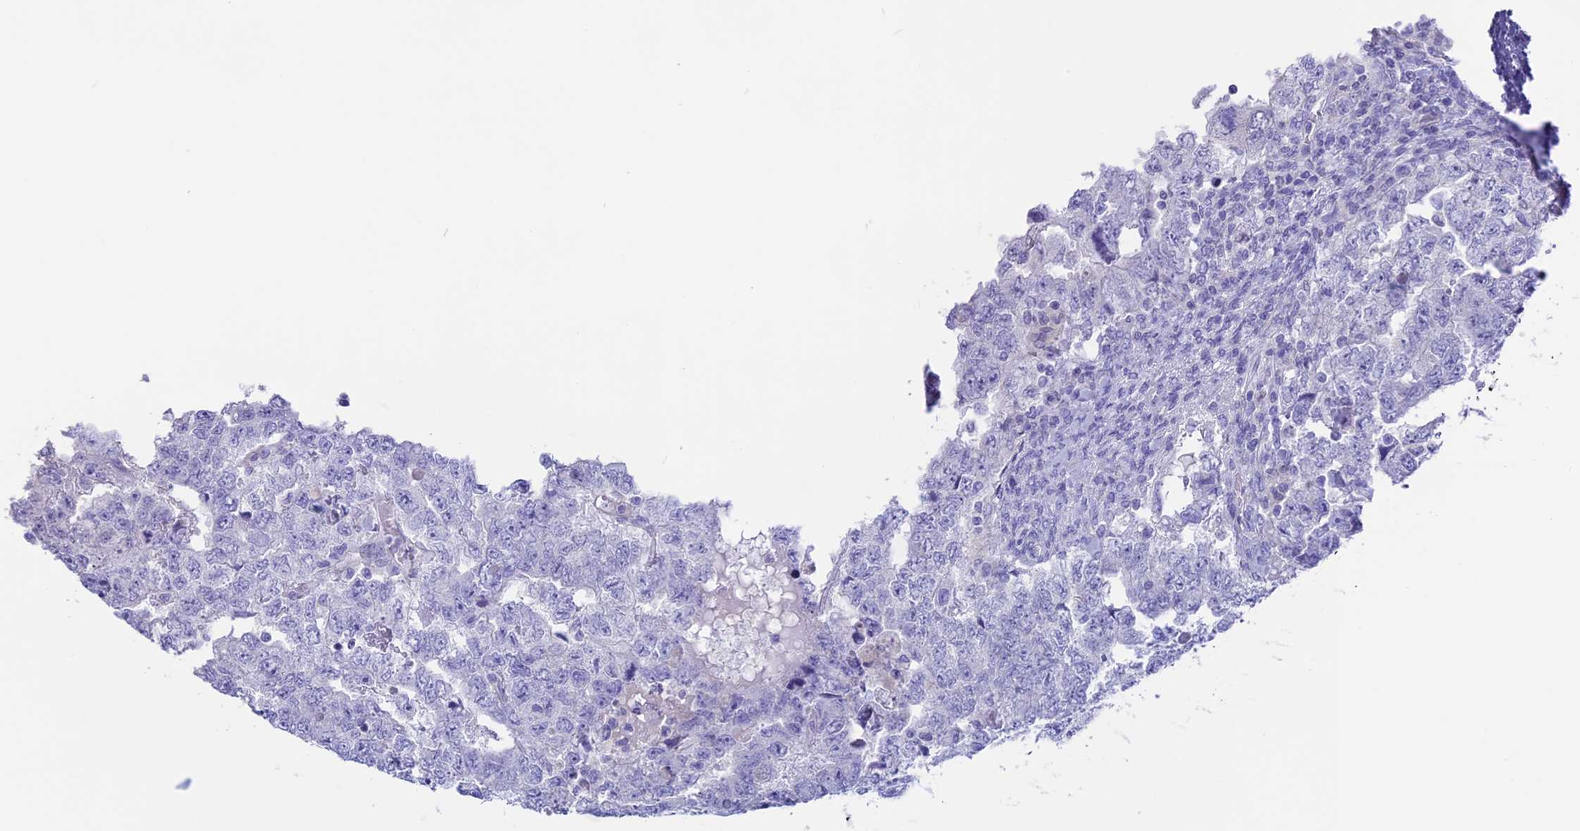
{"staining": {"intensity": "negative", "quantity": "none", "location": "none"}, "tissue": "testis cancer", "cell_type": "Tumor cells", "image_type": "cancer", "snomed": [{"axis": "morphology", "description": "Carcinoma, Embryonal, NOS"}, {"axis": "topography", "description": "Testis"}], "caption": "Tumor cells are negative for brown protein staining in testis cancer (embryonal carcinoma). (DAB immunohistochemistry visualized using brightfield microscopy, high magnification).", "gene": "RP1", "patient": {"sex": "male", "age": 36}}